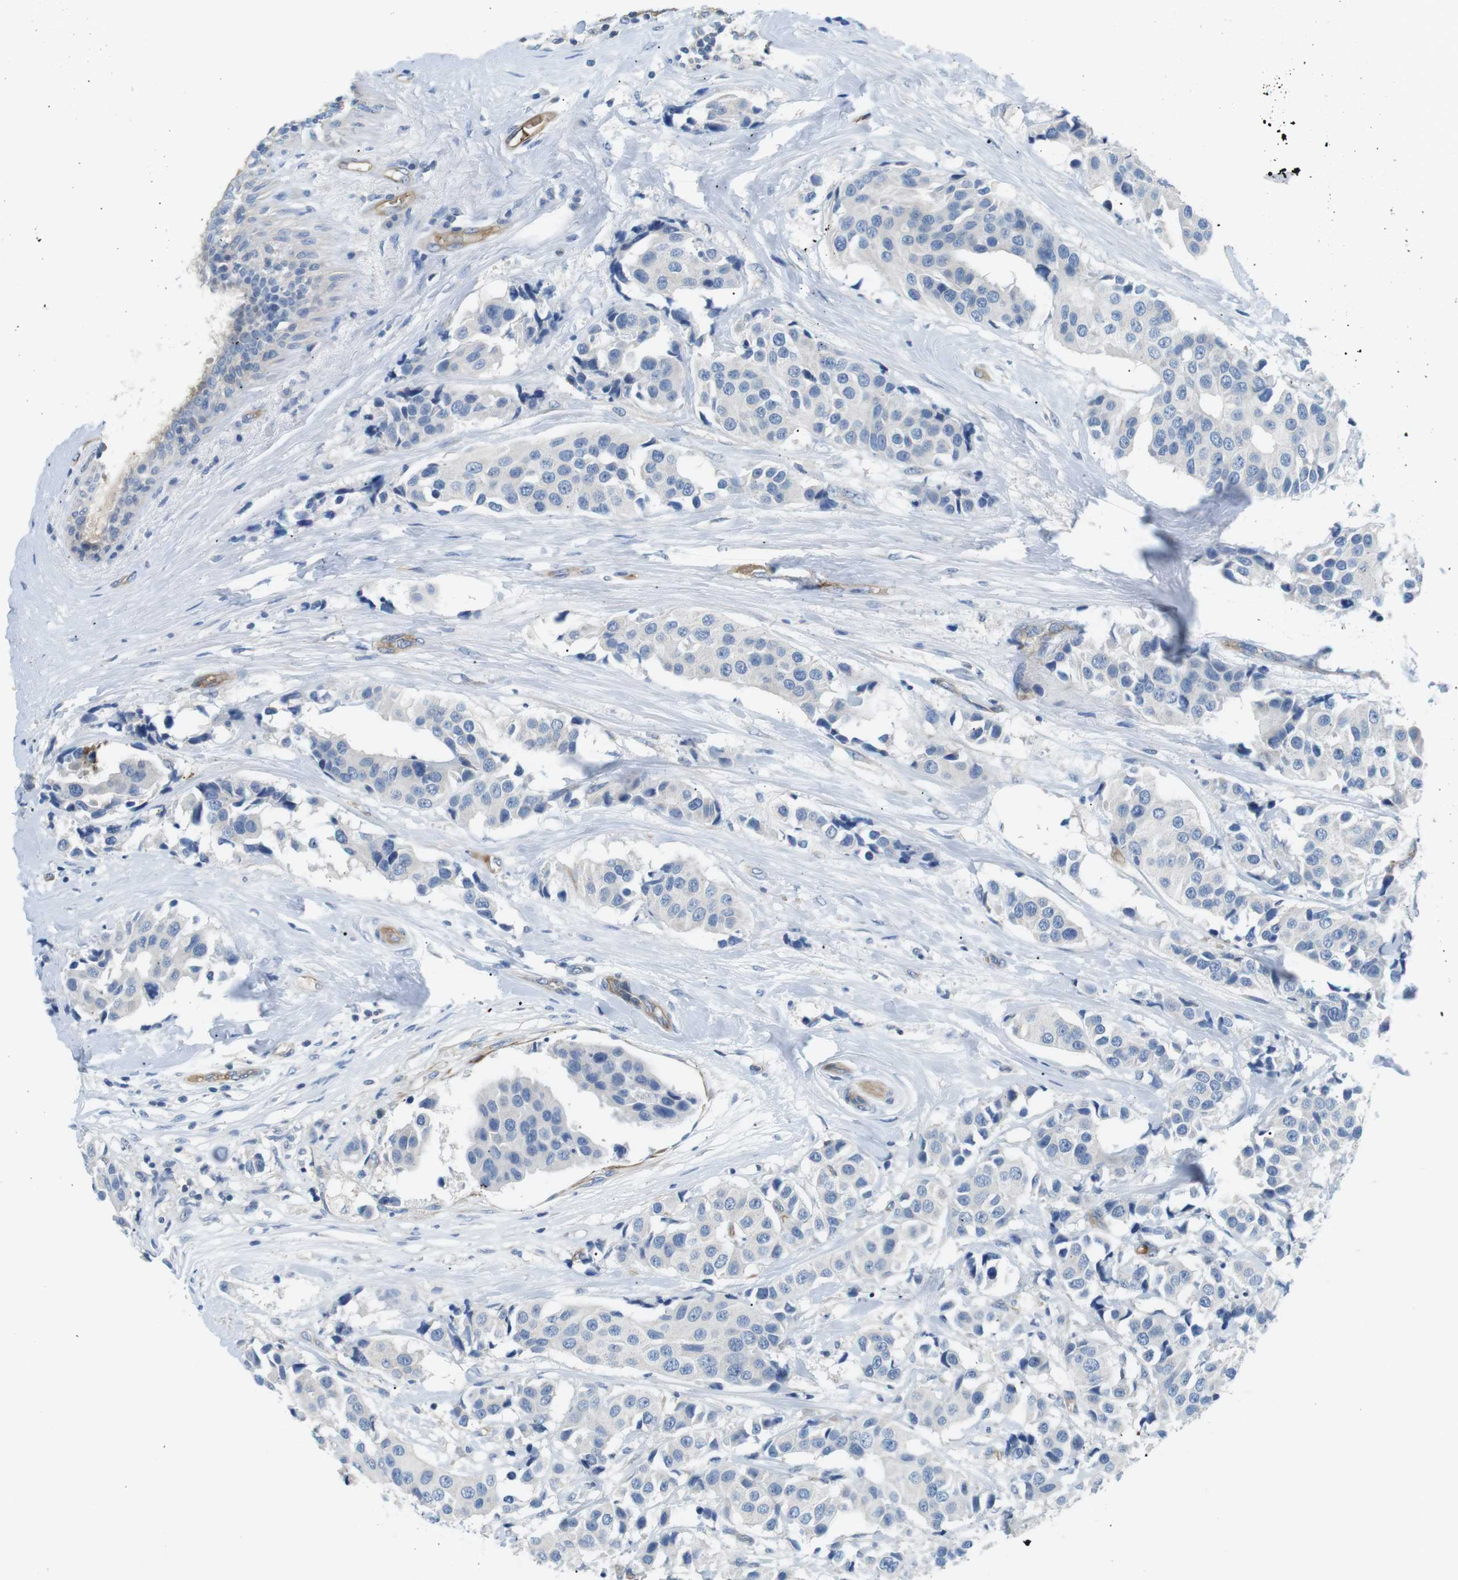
{"staining": {"intensity": "negative", "quantity": "none", "location": "none"}, "tissue": "breast cancer", "cell_type": "Tumor cells", "image_type": "cancer", "snomed": [{"axis": "morphology", "description": "Normal tissue, NOS"}, {"axis": "morphology", "description": "Duct carcinoma"}, {"axis": "topography", "description": "Breast"}], "caption": "This is an immunohistochemistry image of human breast infiltrating ductal carcinoma. There is no expression in tumor cells.", "gene": "ADCY10", "patient": {"sex": "female", "age": 39}}